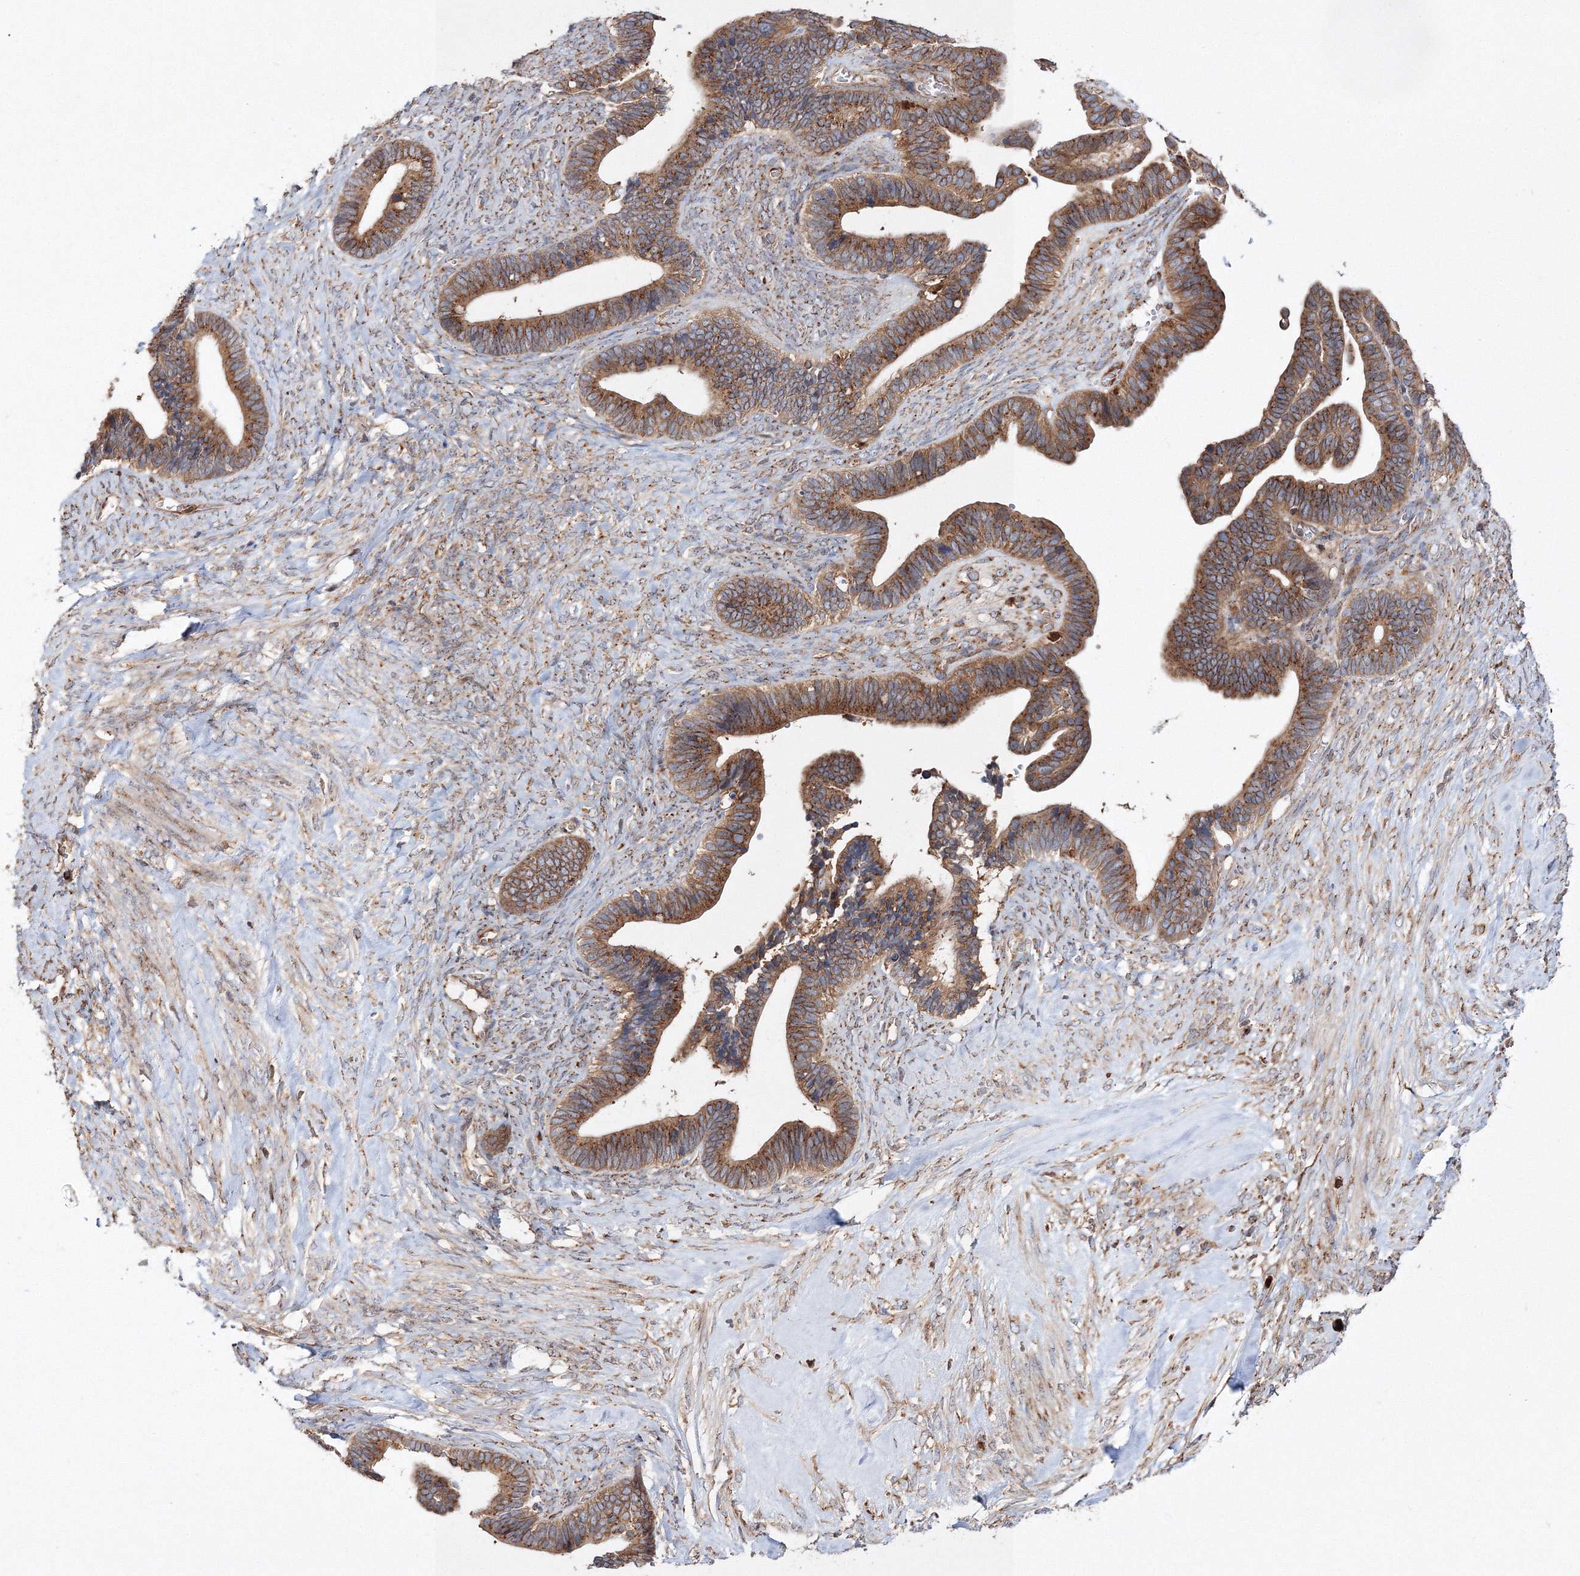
{"staining": {"intensity": "moderate", "quantity": ">75%", "location": "cytoplasmic/membranous"}, "tissue": "ovarian cancer", "cell_type": "Tumor cells", "image_type": "cancer", "snomed": [{"axis": "morphology", "description": "Cystadenocarcinoma, serous, NOS"}, {"axis": "topography", "description": "Ovary"}], "caption": "Protein analysis of ovarian cancer (serous cystadenocarcinoma) tissue displays moderate cytoplasmic/membranous expression in about >75% of tumor cells.", "gene": "ARCN1", "patient": {"sex": "female", "age": 56}}